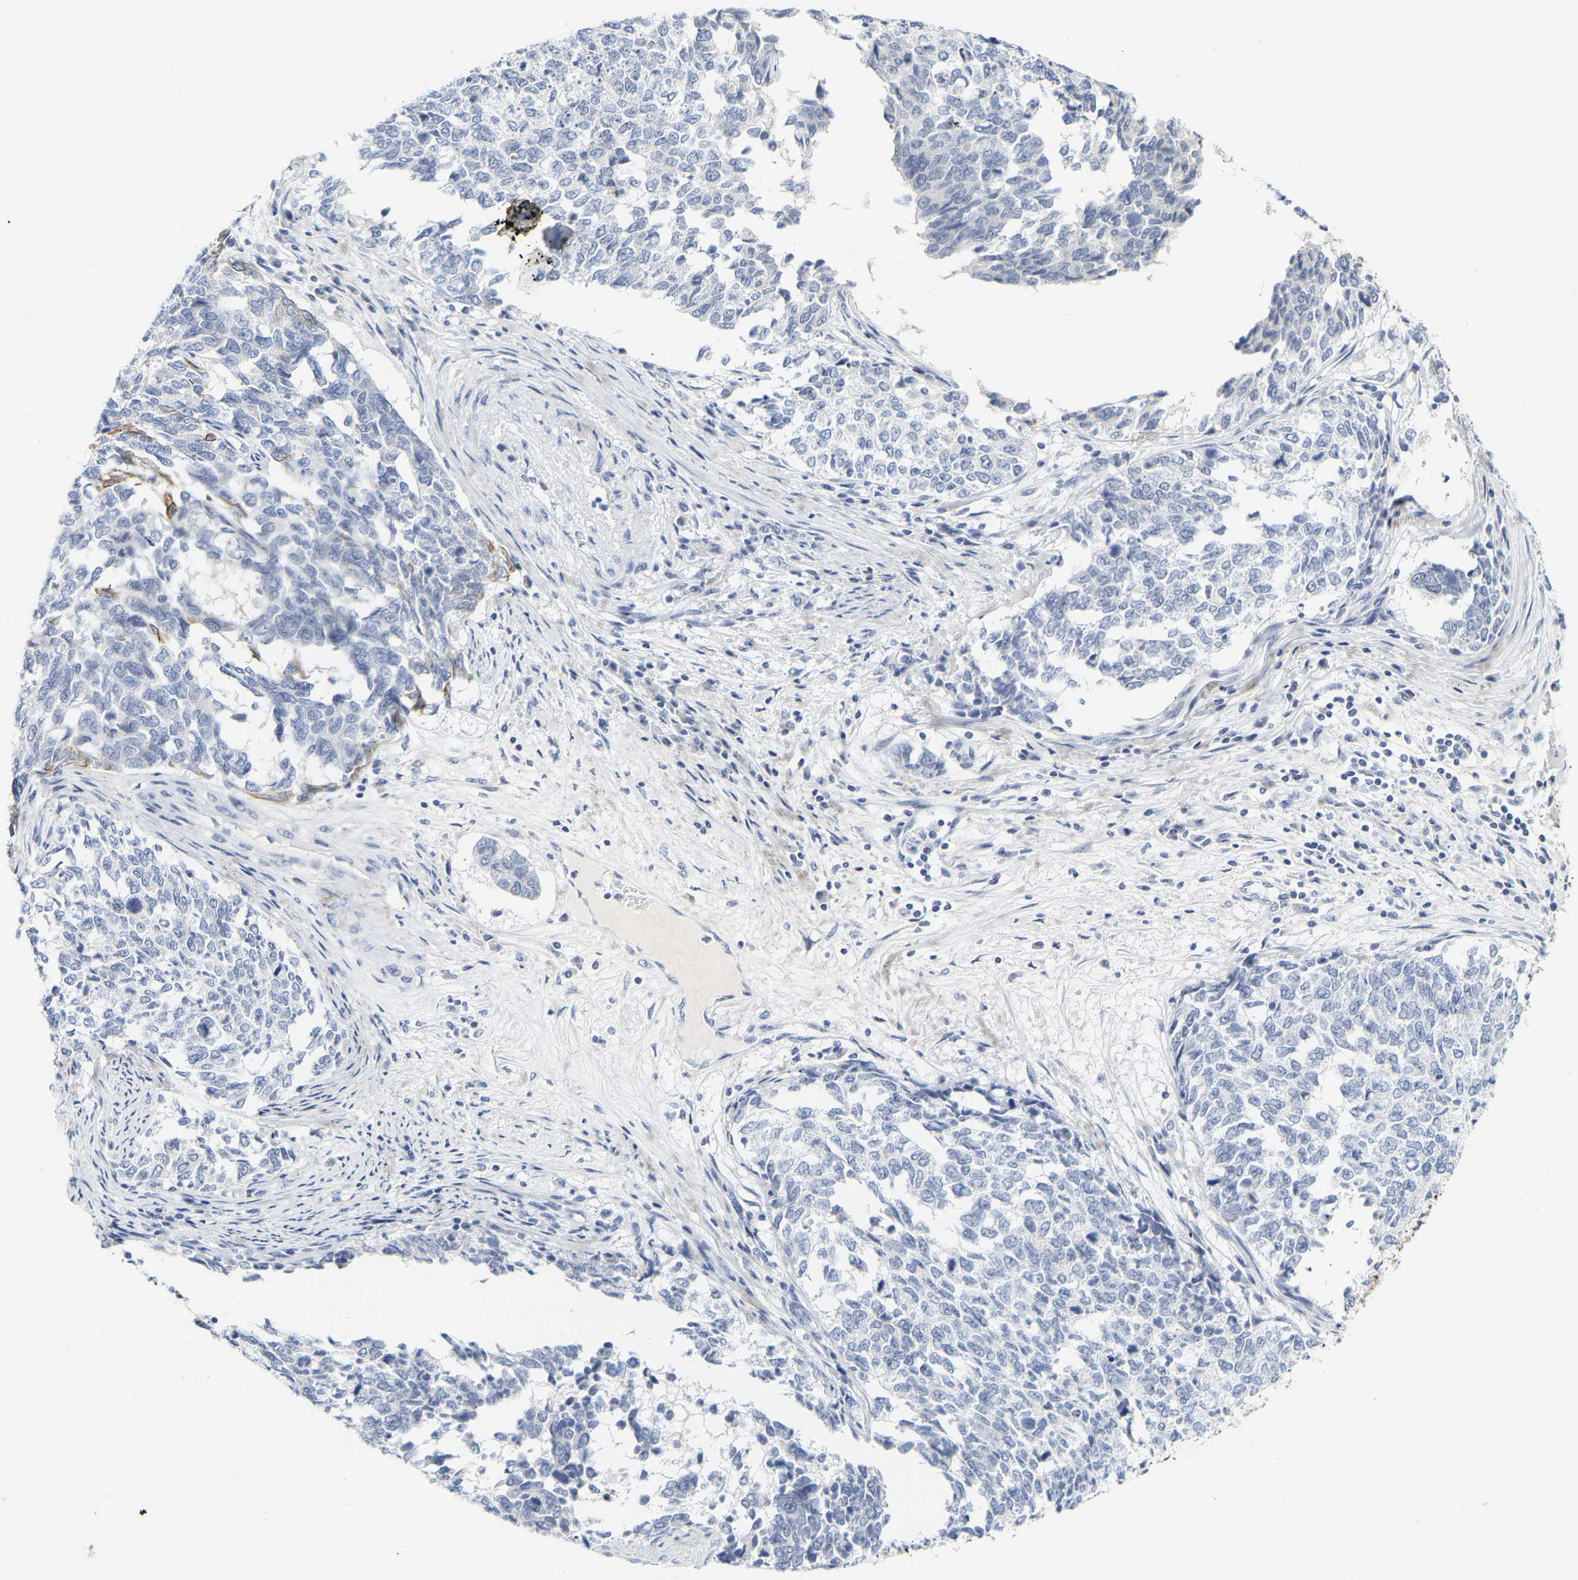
{"staining": {"intensity": "negative", "quantity": "none", "location": "none"}, "tissue": "cervical cancer", "cell_type": "Tumor cells", "image_type": "cancer", "snomed": [{"axis": "morphology", "description": "Squamous cell carcinoma, NOS"}, {"axis": "topography", "description": "Cervix"}], "caption": "This micrograph is of cervical cancer (squamous cell carcinoma) stained with IHC to label a protein in brown with the nuclei are counter-stained blue. There is no expression in tumor cells. (DAB immunohistochemistry with hematoxylin counter stain).", "gene": "KRT76", "patient": {"sex": "female", "age": 63}}